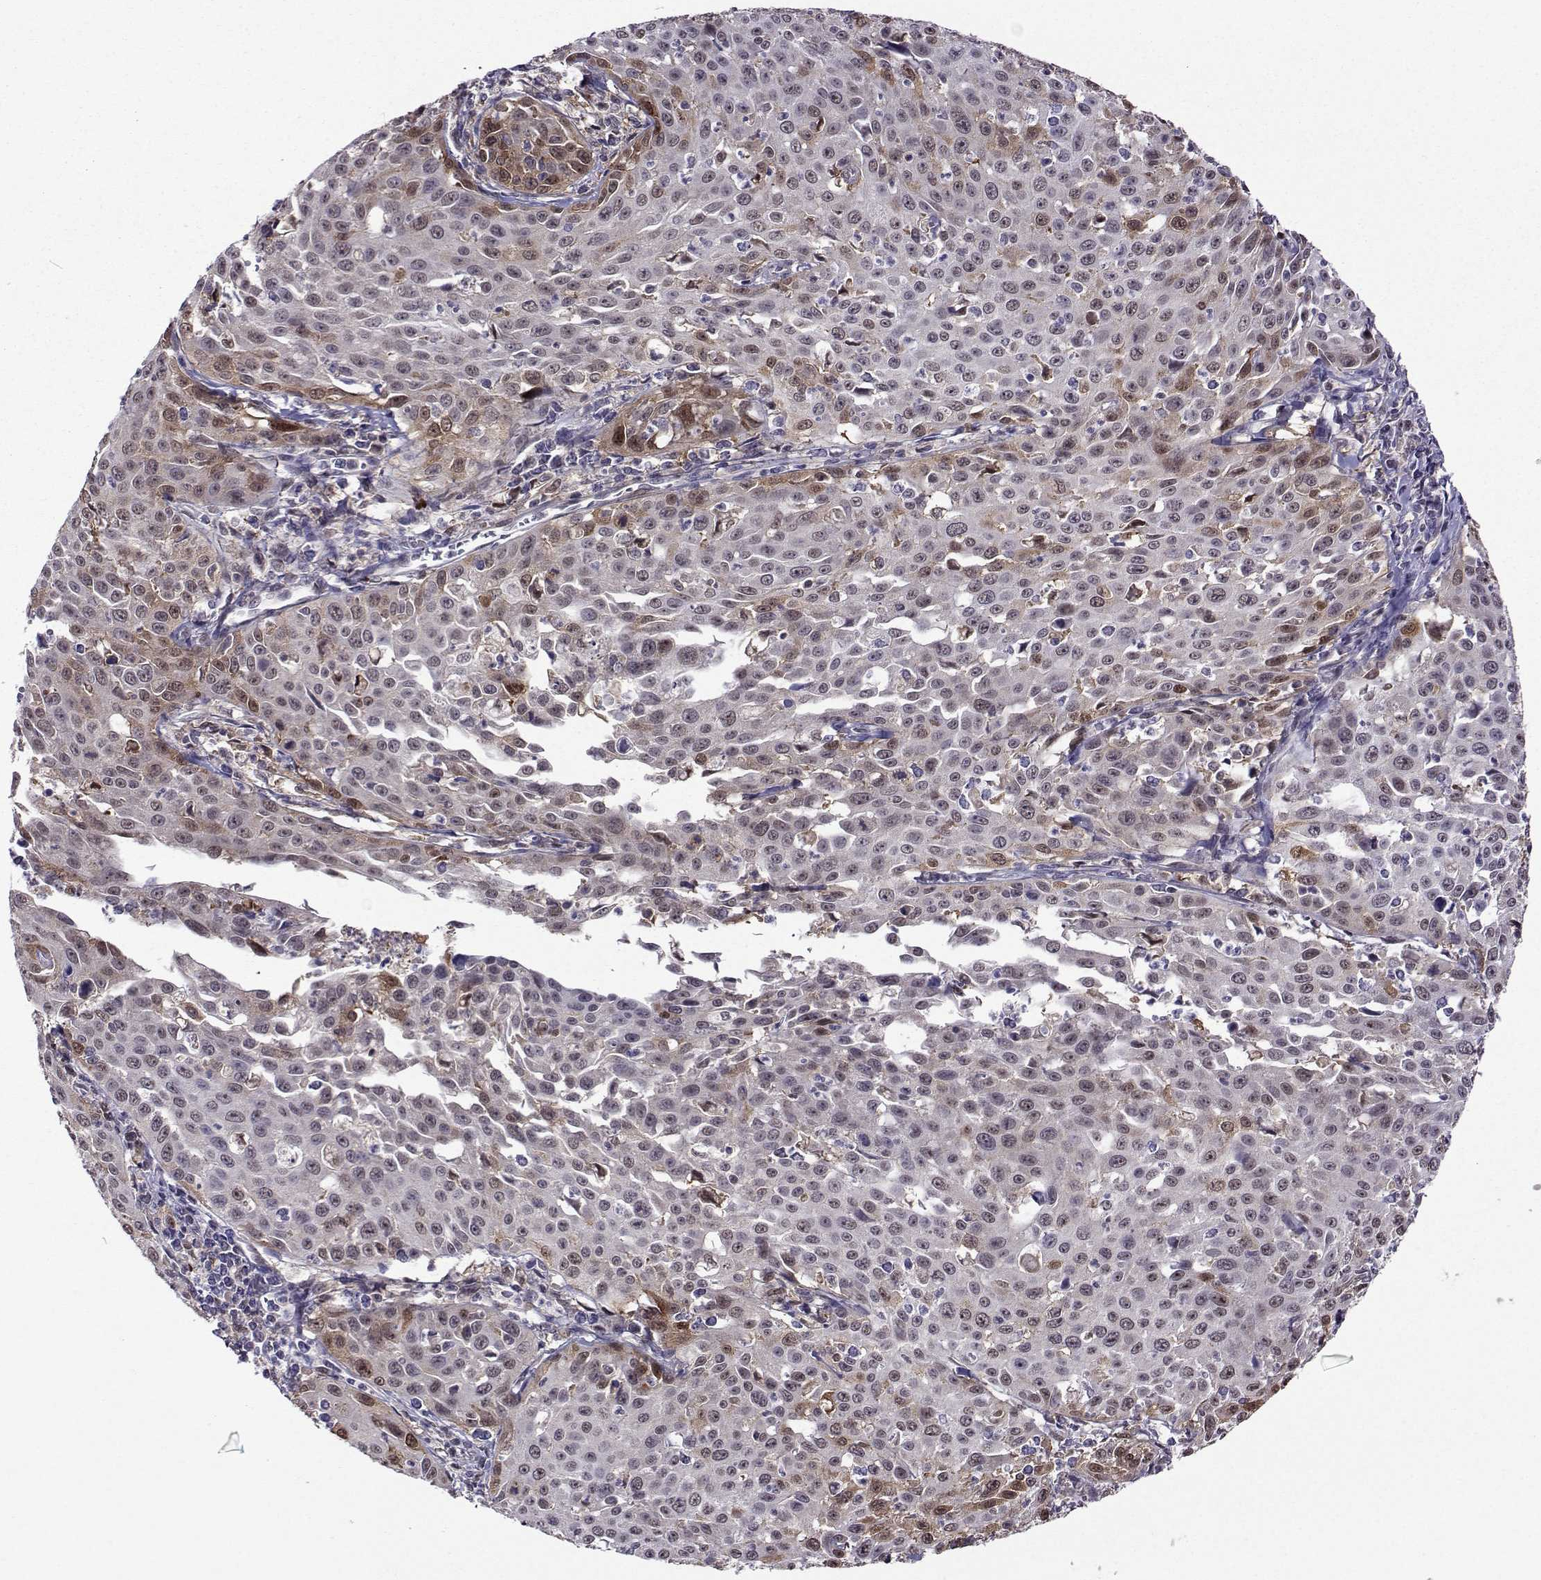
{"staining": {"intensity": "moderate", "quantity": "<25%", "location": "cytoplasmic/membranous"}, "tissue": "cervical cancer", "cell_type": "Tumor cells", "image_type": "cancer", "snomed": [{"axis": "morphology", "description": "Squamous cell carcinoma, NOS"}, {"axis": "topography", "description": "Cervix"}], "caption": "Immunohistochemistry (IHC) (DAB) staining of cervical squamous cell carcinoma reveals moderate cytoplasmic/membranous protein expression in approximately <25% of tumor cells.", "gene": "DDX20", "patient": {"sex": "female", "age": 26}}